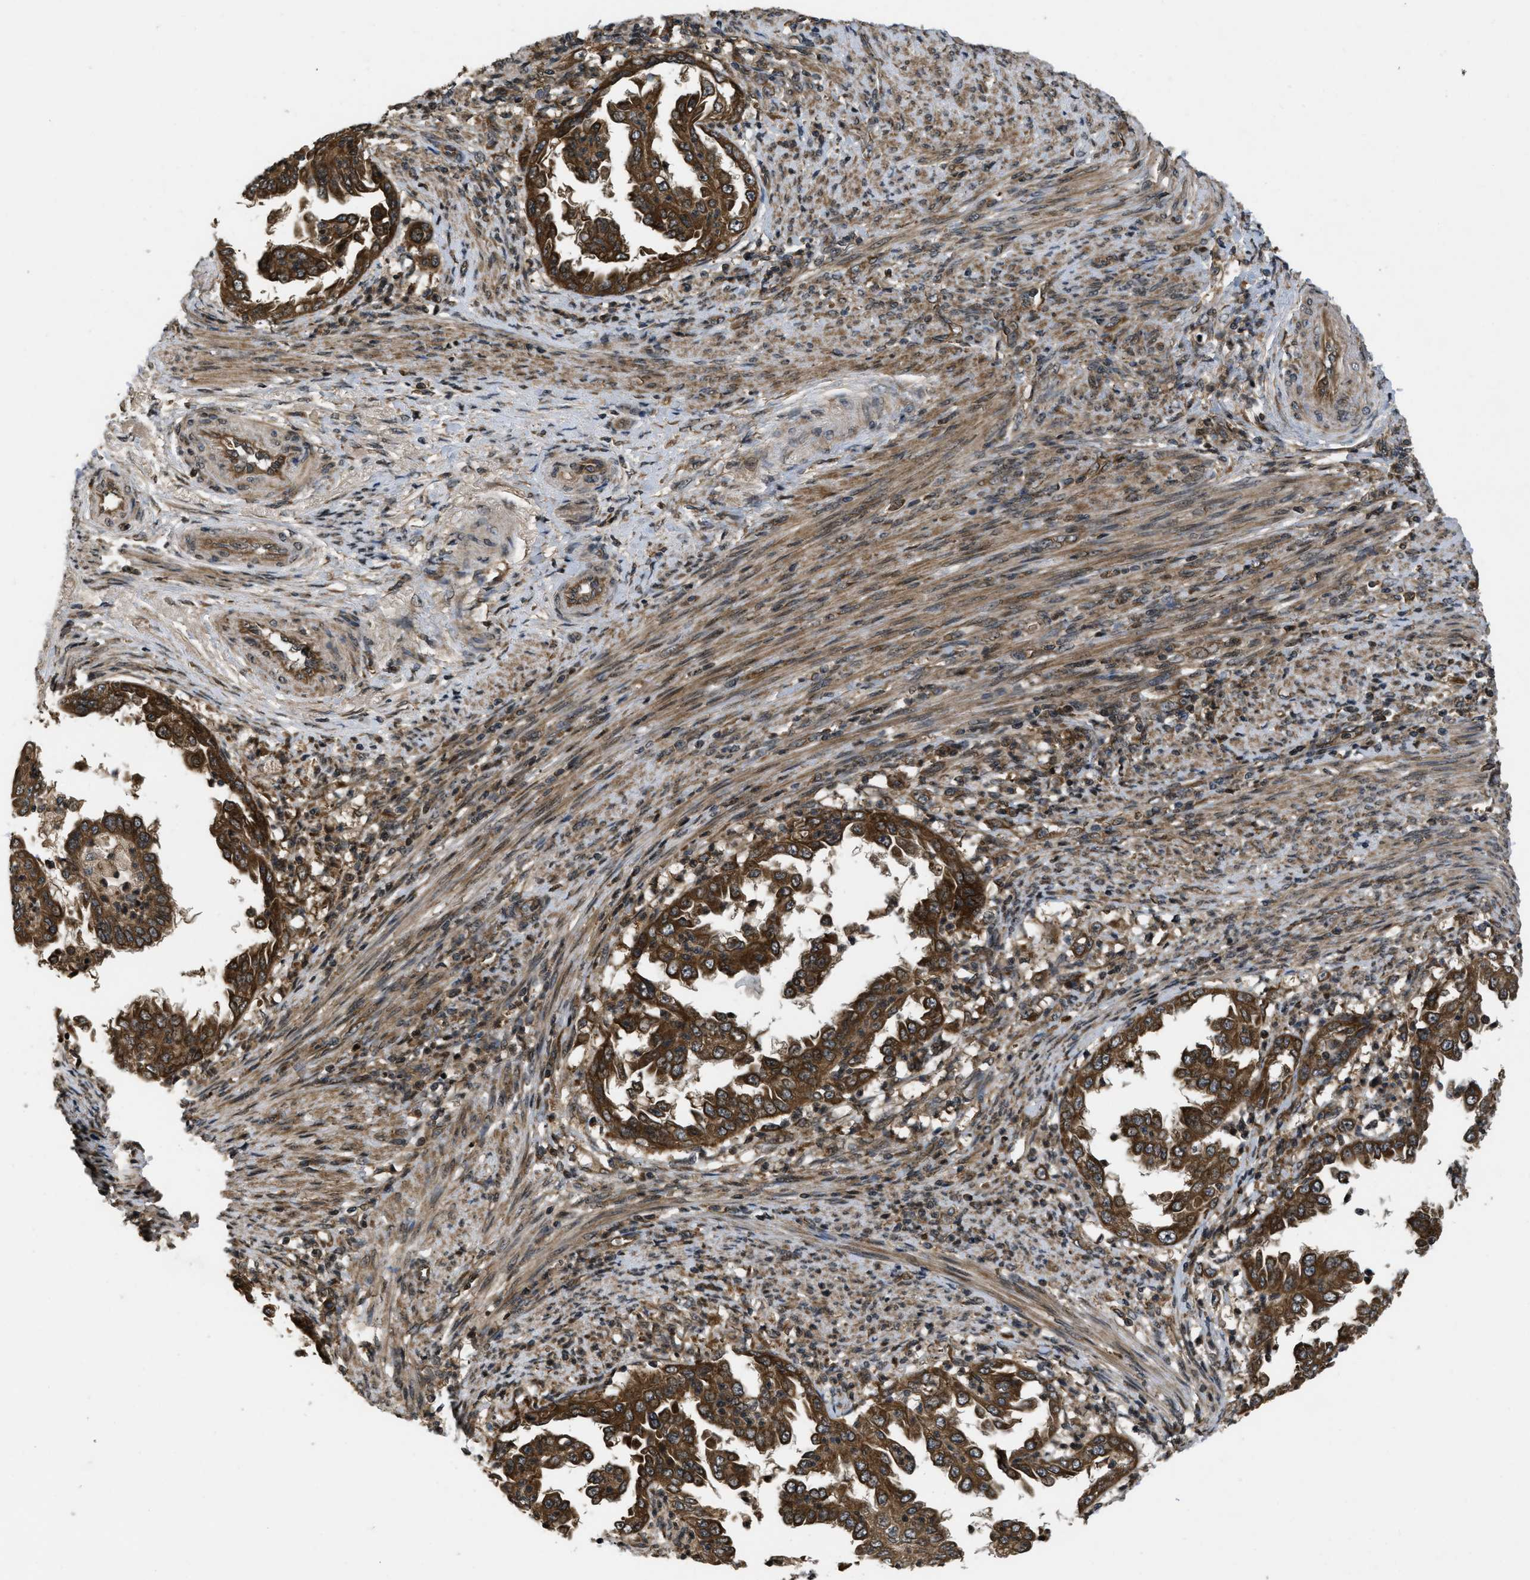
{"staining": {"intensity": "strong", "quantity": ">75%", "location": "cytoplasmic/membranous"}, "tissue": "endometrial cancer", "cell_type": "Tumor cells", "image_type": "cancer", "snomed": [{"axis": "morphology", "description": "Adenocarcinoma, NOS"}, {"axis": "topography", "description": "Endometrium"}], "caption": "Protein staining reveals strong cytoplasmic/membranous staining in about >75% of tumor cells in endometrial adenocarcinoma. (IHC, brightfield microscopy, high magnification).", "gene": "SPTLC1", "patient": {"sex": "female", "age": 85}}